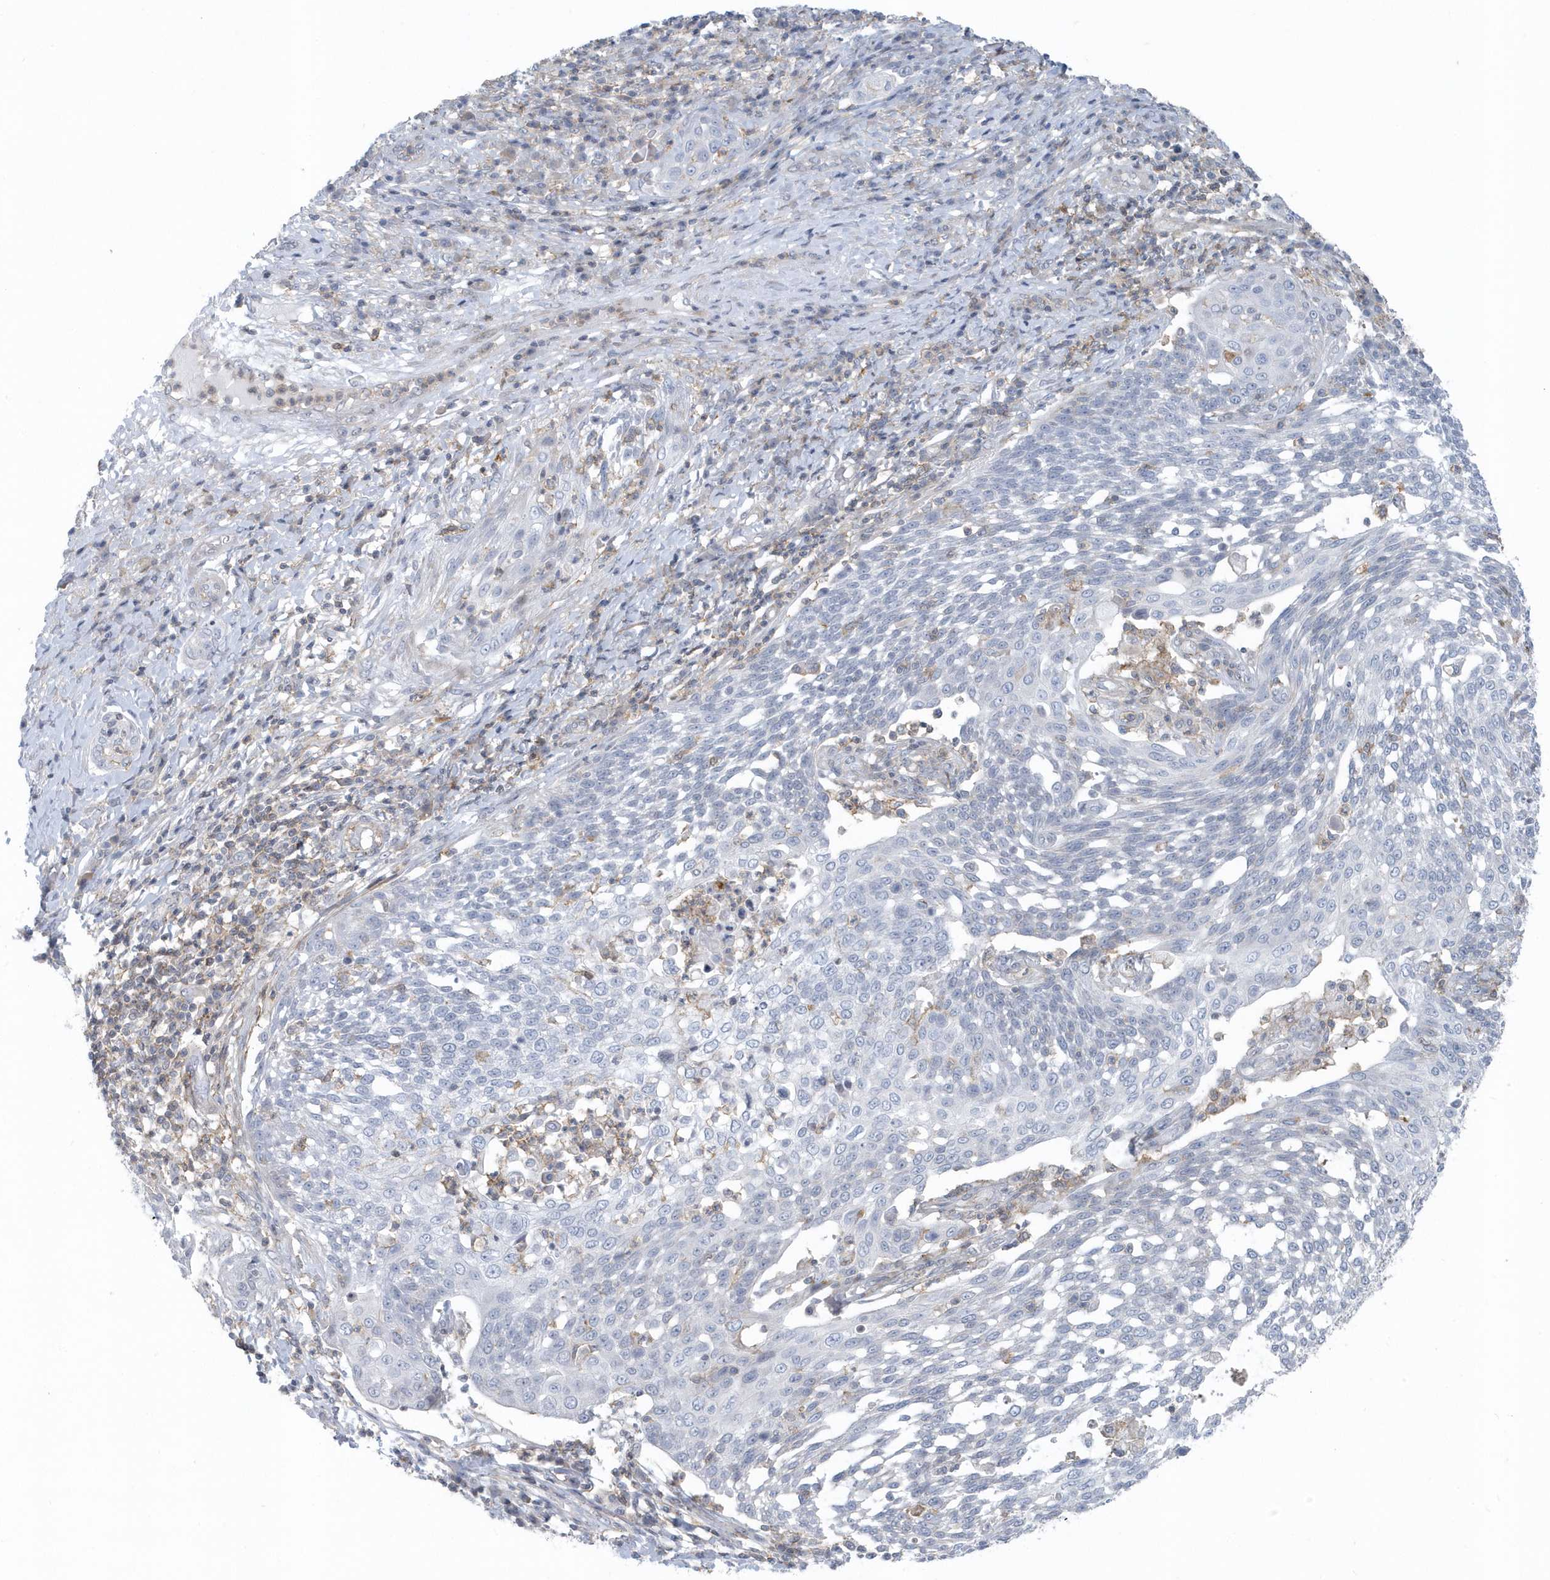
{"staining": {"intensity": "negative", "quantity": "none", "location": "none"}, "tissue": "cervical cancer", "cell_type": "Tumor cells", "image_type": "cancer", "snomed": [{"axis": "morphology", "description": "Squamous cell carcinoma, NOS"}, {"axis": "topography", "description": "Cervix"}], "caption": "DAB (3,3'-diaminobenzidine) immunohistochemical staining of human squamous cell carcinoma (cervical) demonstrates no significant positivity in tumor cells.", "gene": "CACNB2", "patient": {"sex": "female", "age": 34}}